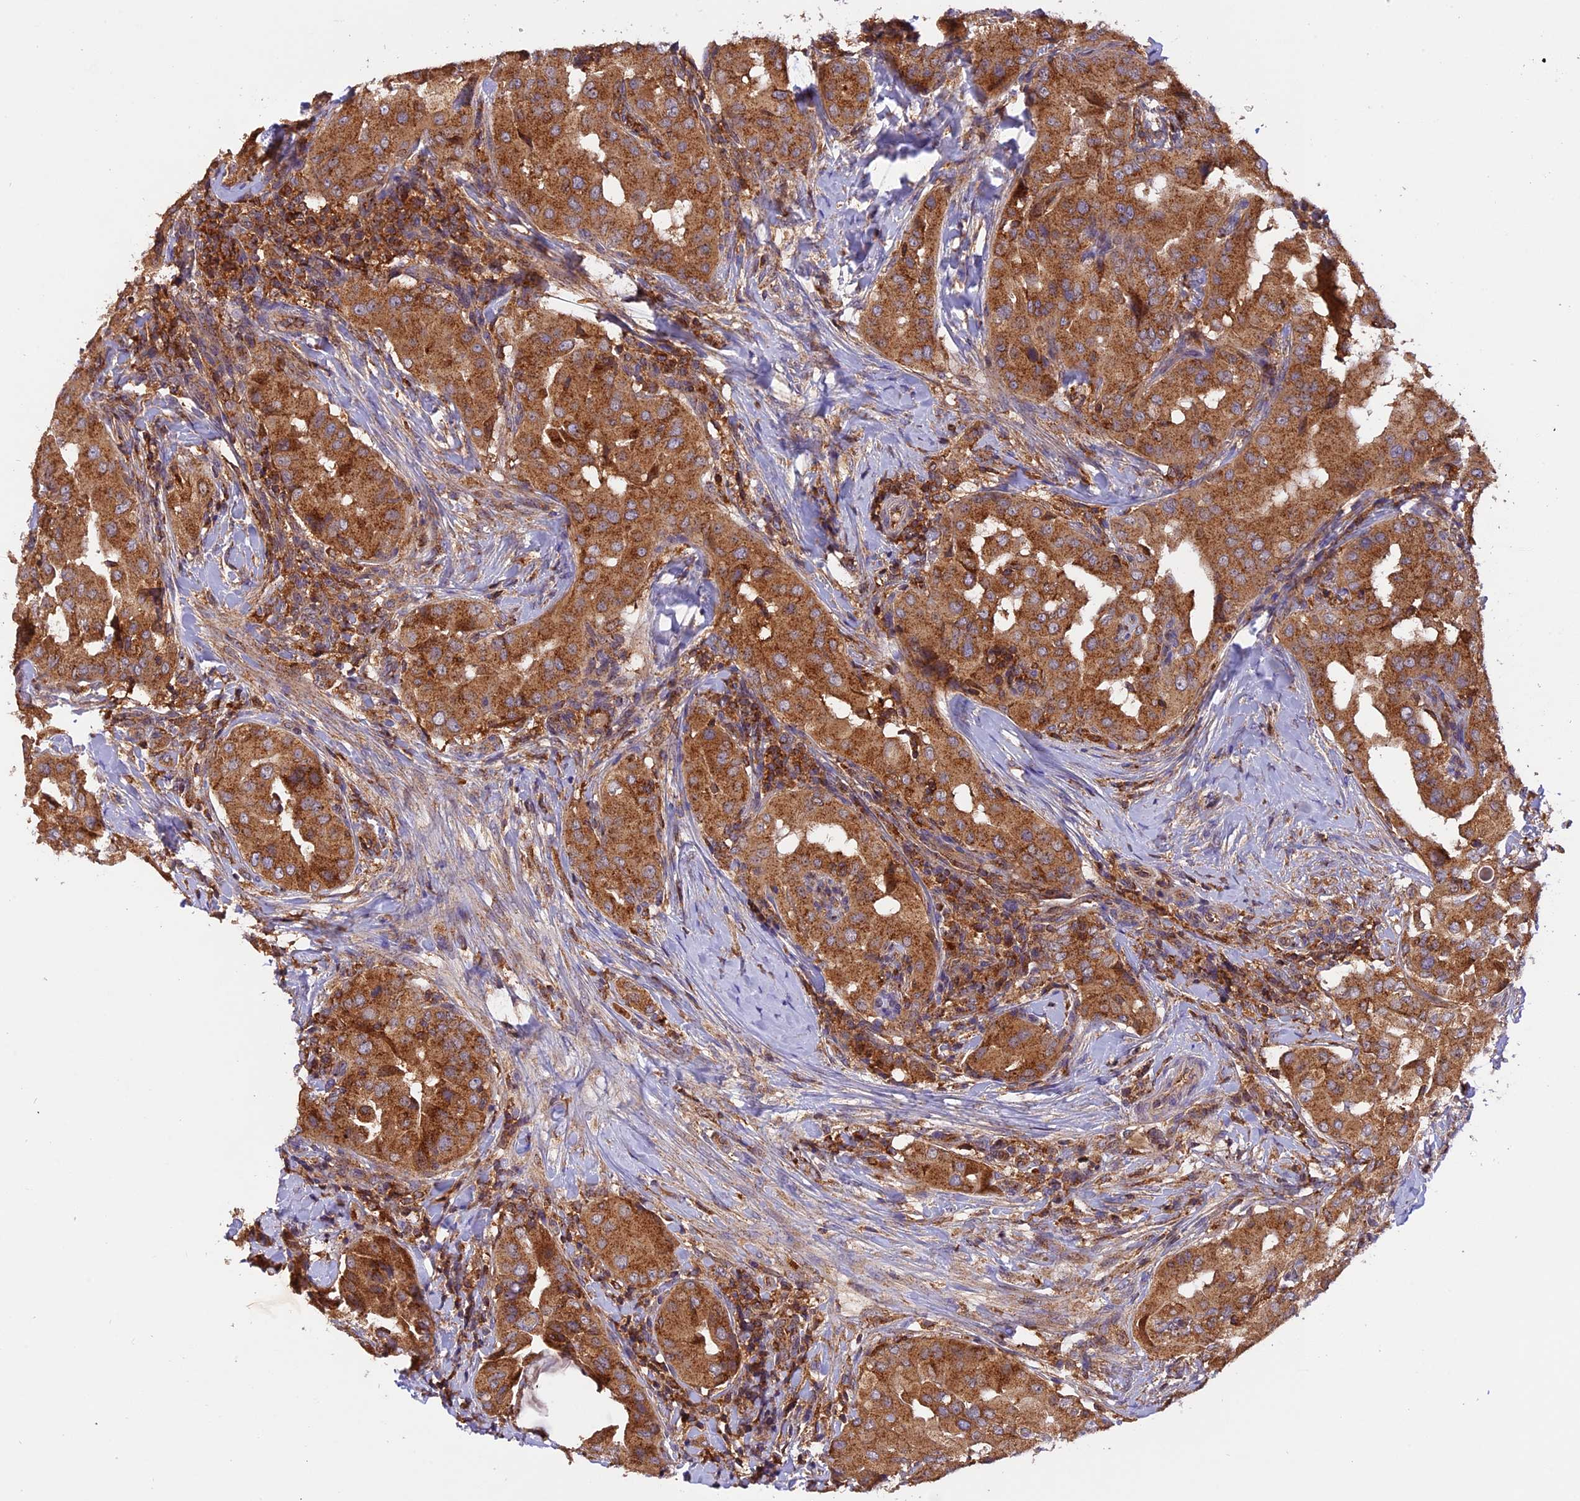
{"staining": {"intensity": "moderate", "quantity": ">75%", "location": "cytoplasmic/membranous"}, "tissue": "thyroid cancer", "cell_type": "Tumor cells", "image_type": "cancer", "snomed": [{"axis": "morphology", "description": "Papillary adenocarcinoma, NOS"}, {"axis": "topography", "description": "Thyroid gland"}], "caption": "IHC (DAB) staining of human thyroid papillary adenocarcinoma shows moderate cytoplasmic/membranous protein positivity in about >75% of tumor cells. The staining is performed using DAB (3,3'-diaminobenzidine) brown chromogen to label protein expression. The nuclei are counter-stained blue using hematoxylin.", "gene": "PEX3", "patient": {"sex": "male", "age": 33}}